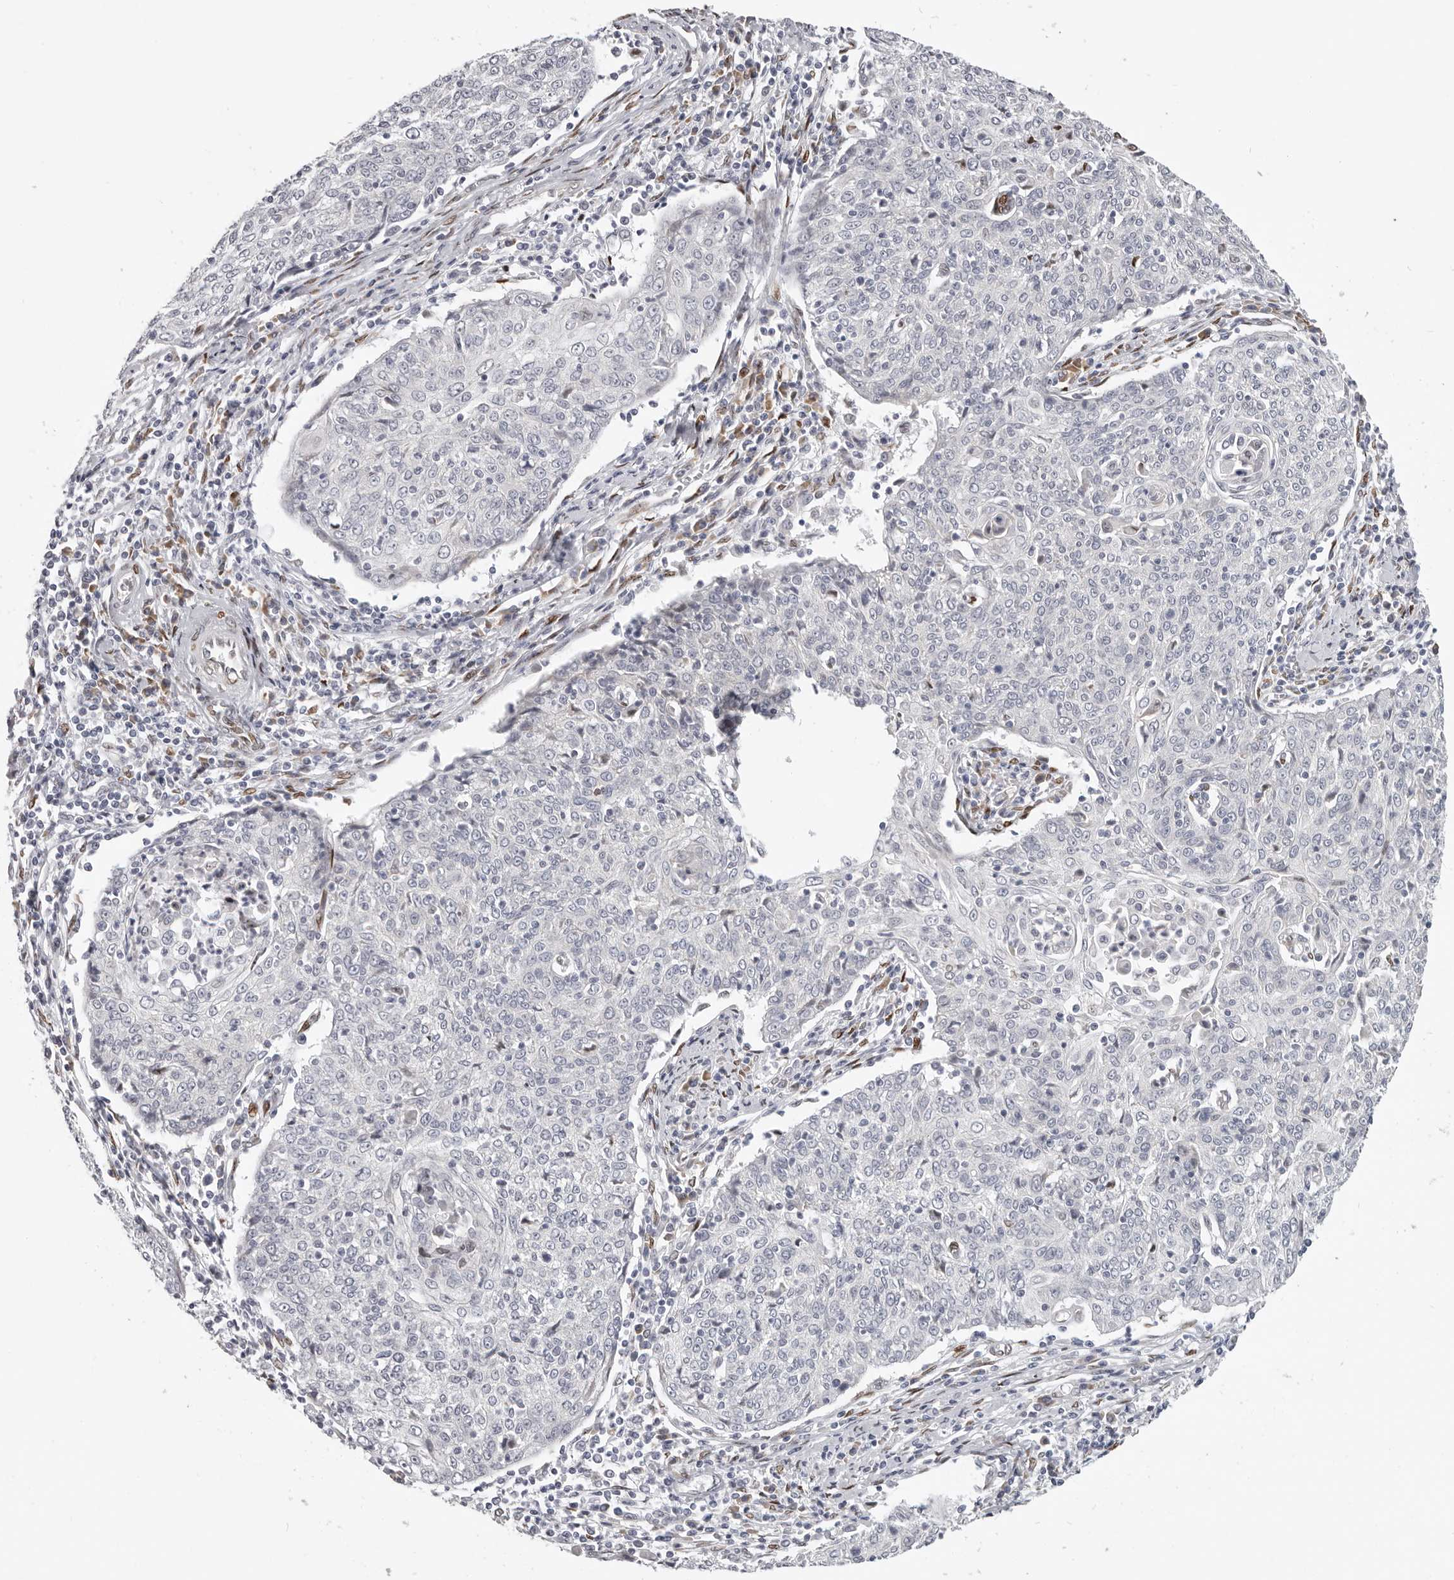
{"staining": {"intensity": "negative", "quantity": "none", "location": "none"}, "tissue": "cervical cancer", "cell_type": "Tumor cells", "image_type": "cancer", "snomed": [{"axis": "morphology", "description": "Squamous cell carcinoma, NOS"}, {"axis": "topography", "description": "Cervix"}], "caption": "Protein analysis of cervical cancer (squamous cell carcinoma) reveals no significant expression in tumor cells.", "gene": "SRP19", "patient": {"sex": "female", "age": 48}}